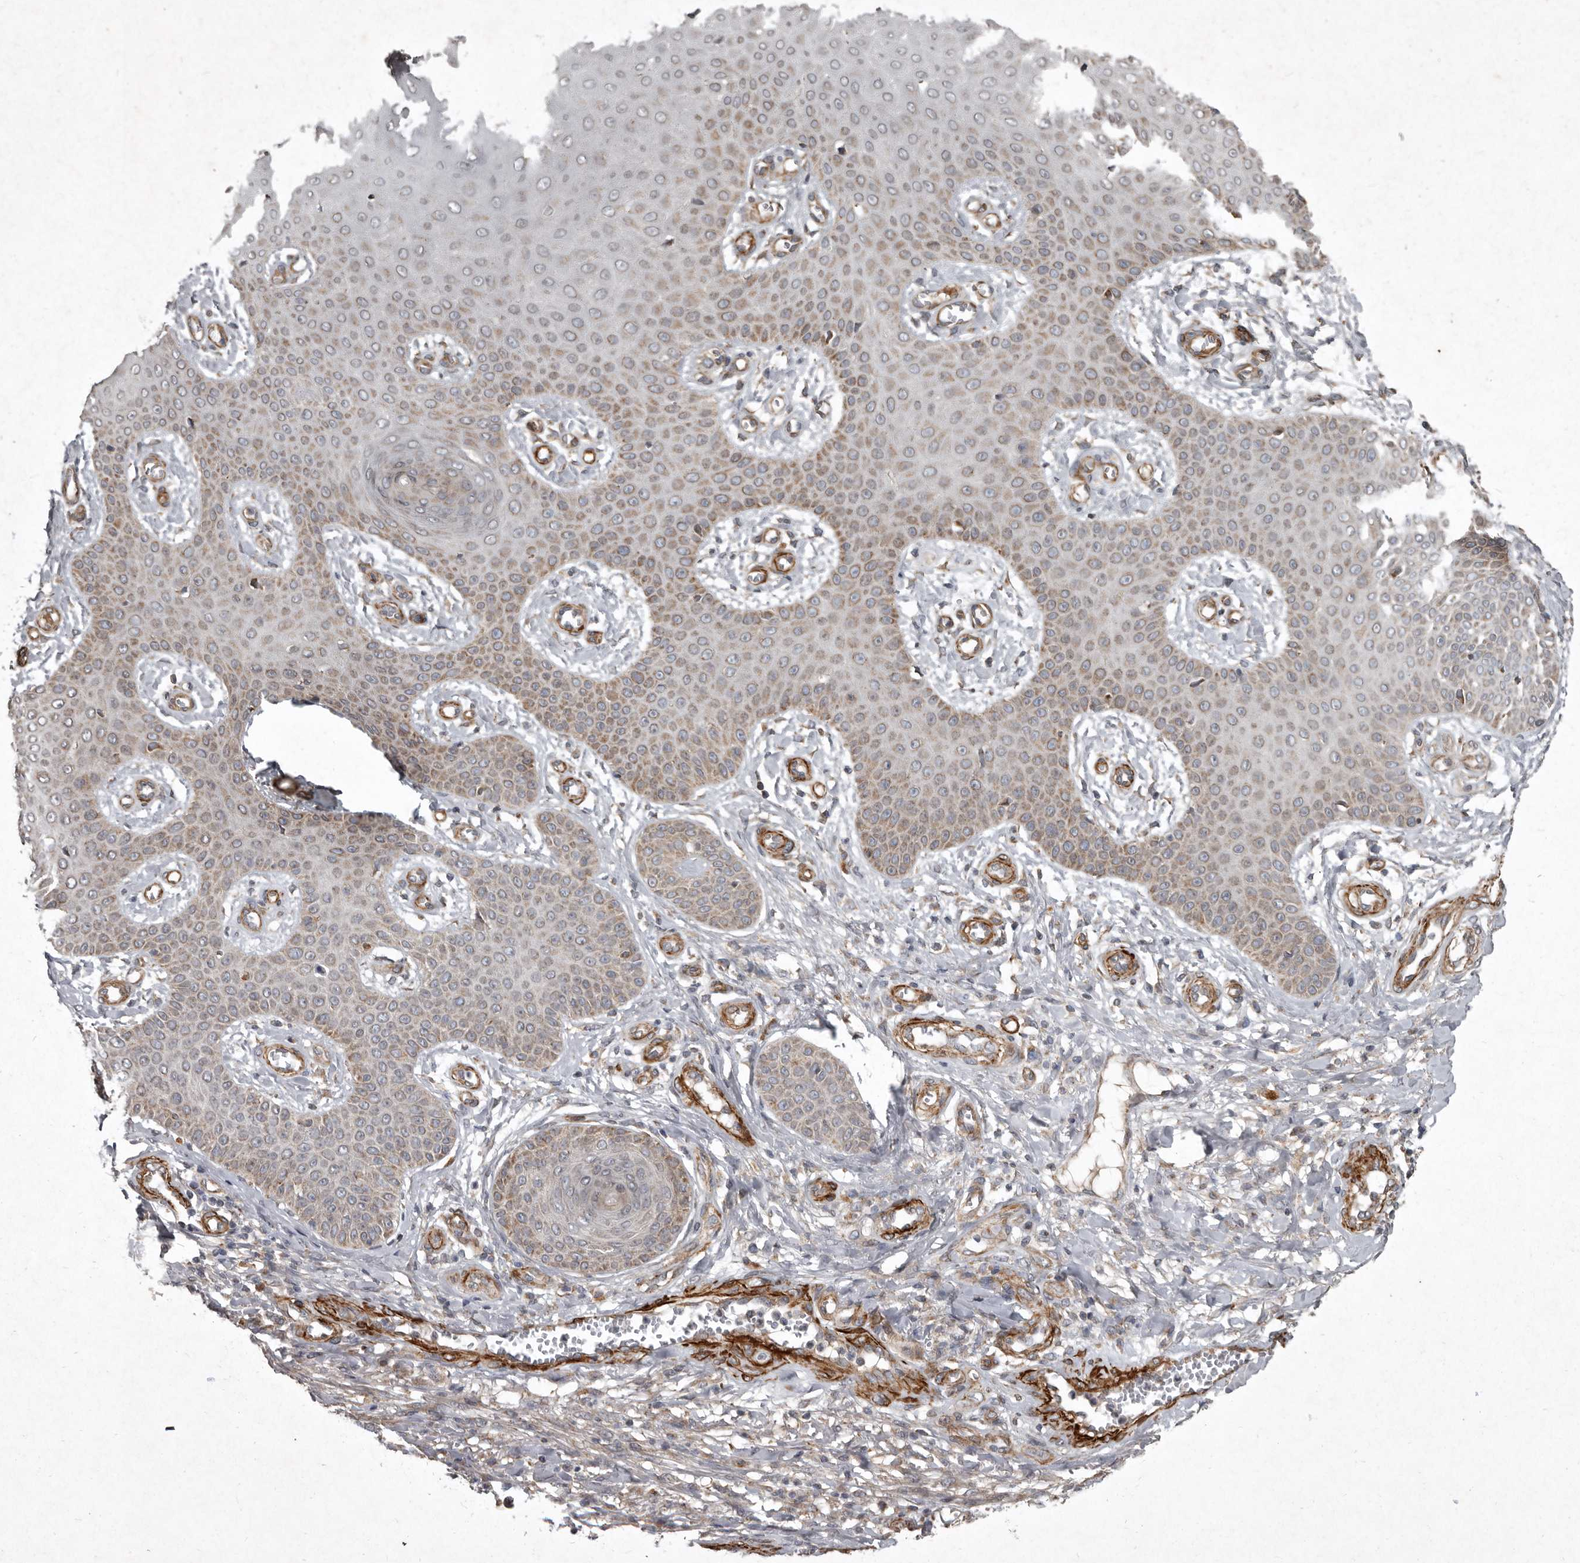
{"staining": {"intensity": "weak", "quantity": "25%-75%", "location": "cytoplasmic/membranous"}, "tissue": "skin cancer", "cell_type": "Tumor cells", "image_type": "cancer", "snomed": [{"axis": "morphology", "description": "Squamous cell carcinoma, NOS"}, {"axis": "topography", "description": "Skin"}], "caption": "Protein expression analysis of squamous cell carcinoma (skin) reveals weak cytoplasmic/membranous expression in approximately 25%-75% of tumor cells. (DAB (3,3'-diaminobenzidine) IHC, brown staining for protein, blue staining for nuclei).", "gene": "MRPS15", "patient": {"sex": "male", "age": 74}}